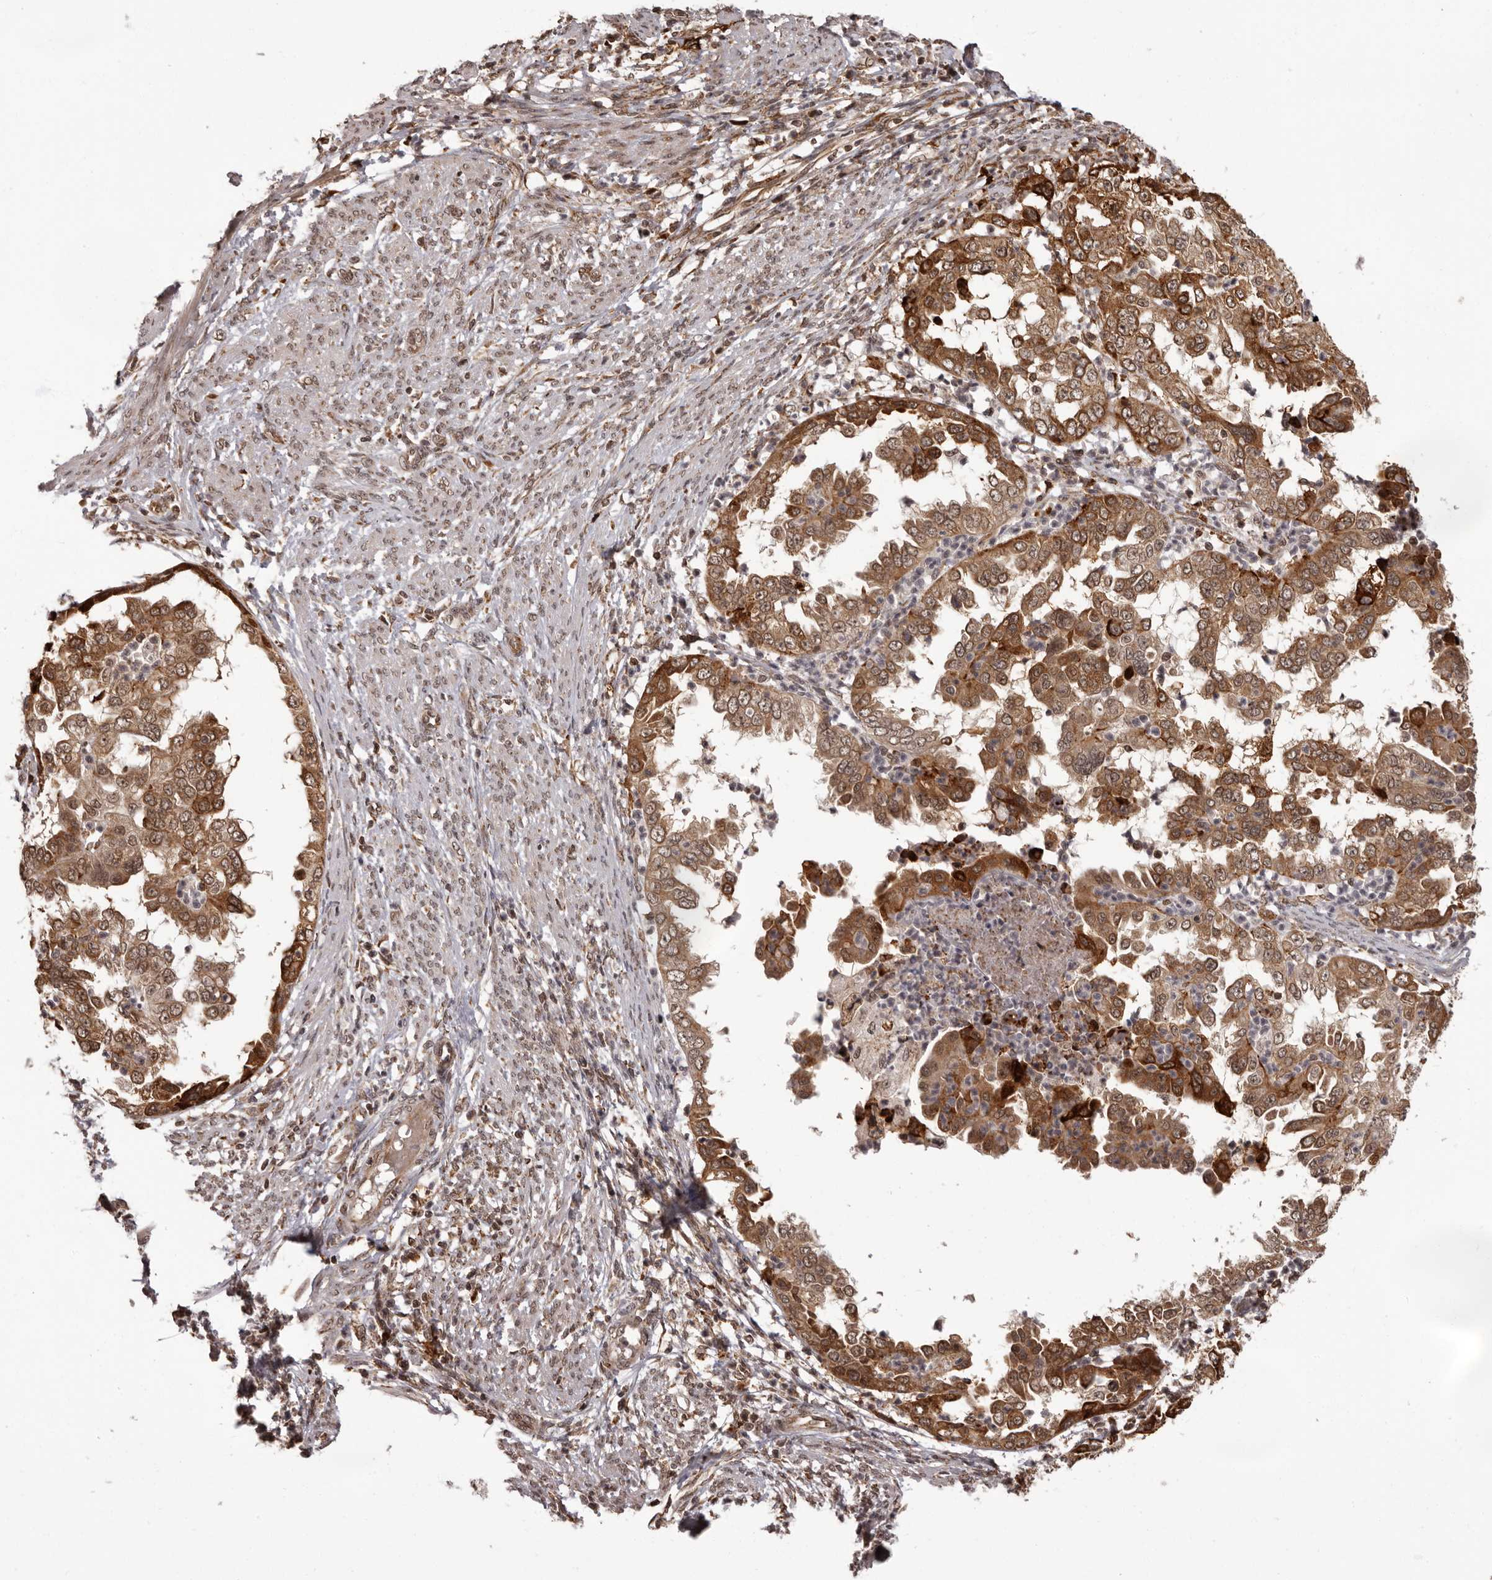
{"staining": {"intensity": "strong", "quantity": ">75%", "location": "cytoplasmic/membranous,nuclear"}, "tissue": "endometrial cancer", "cell_type": "Tumor cells", "image_type": "cancer", "snomed": [{"axis": "morphology", "description": "Adenocarcinoma, NOS"}, {"axis": "topography", "description": "Endometrium"}], "caption": "A high amount of strong cytoplasmic/membranous and nuclear staining is identified in about >75% of tumor cells in endometrial cancer (adenocarcinoma) tissue. Immunohistochemistry stains the protein in brown and the nuclei are stained blue.", "gene": "IL32", "patient": {"sex": "female", "age": 85}}